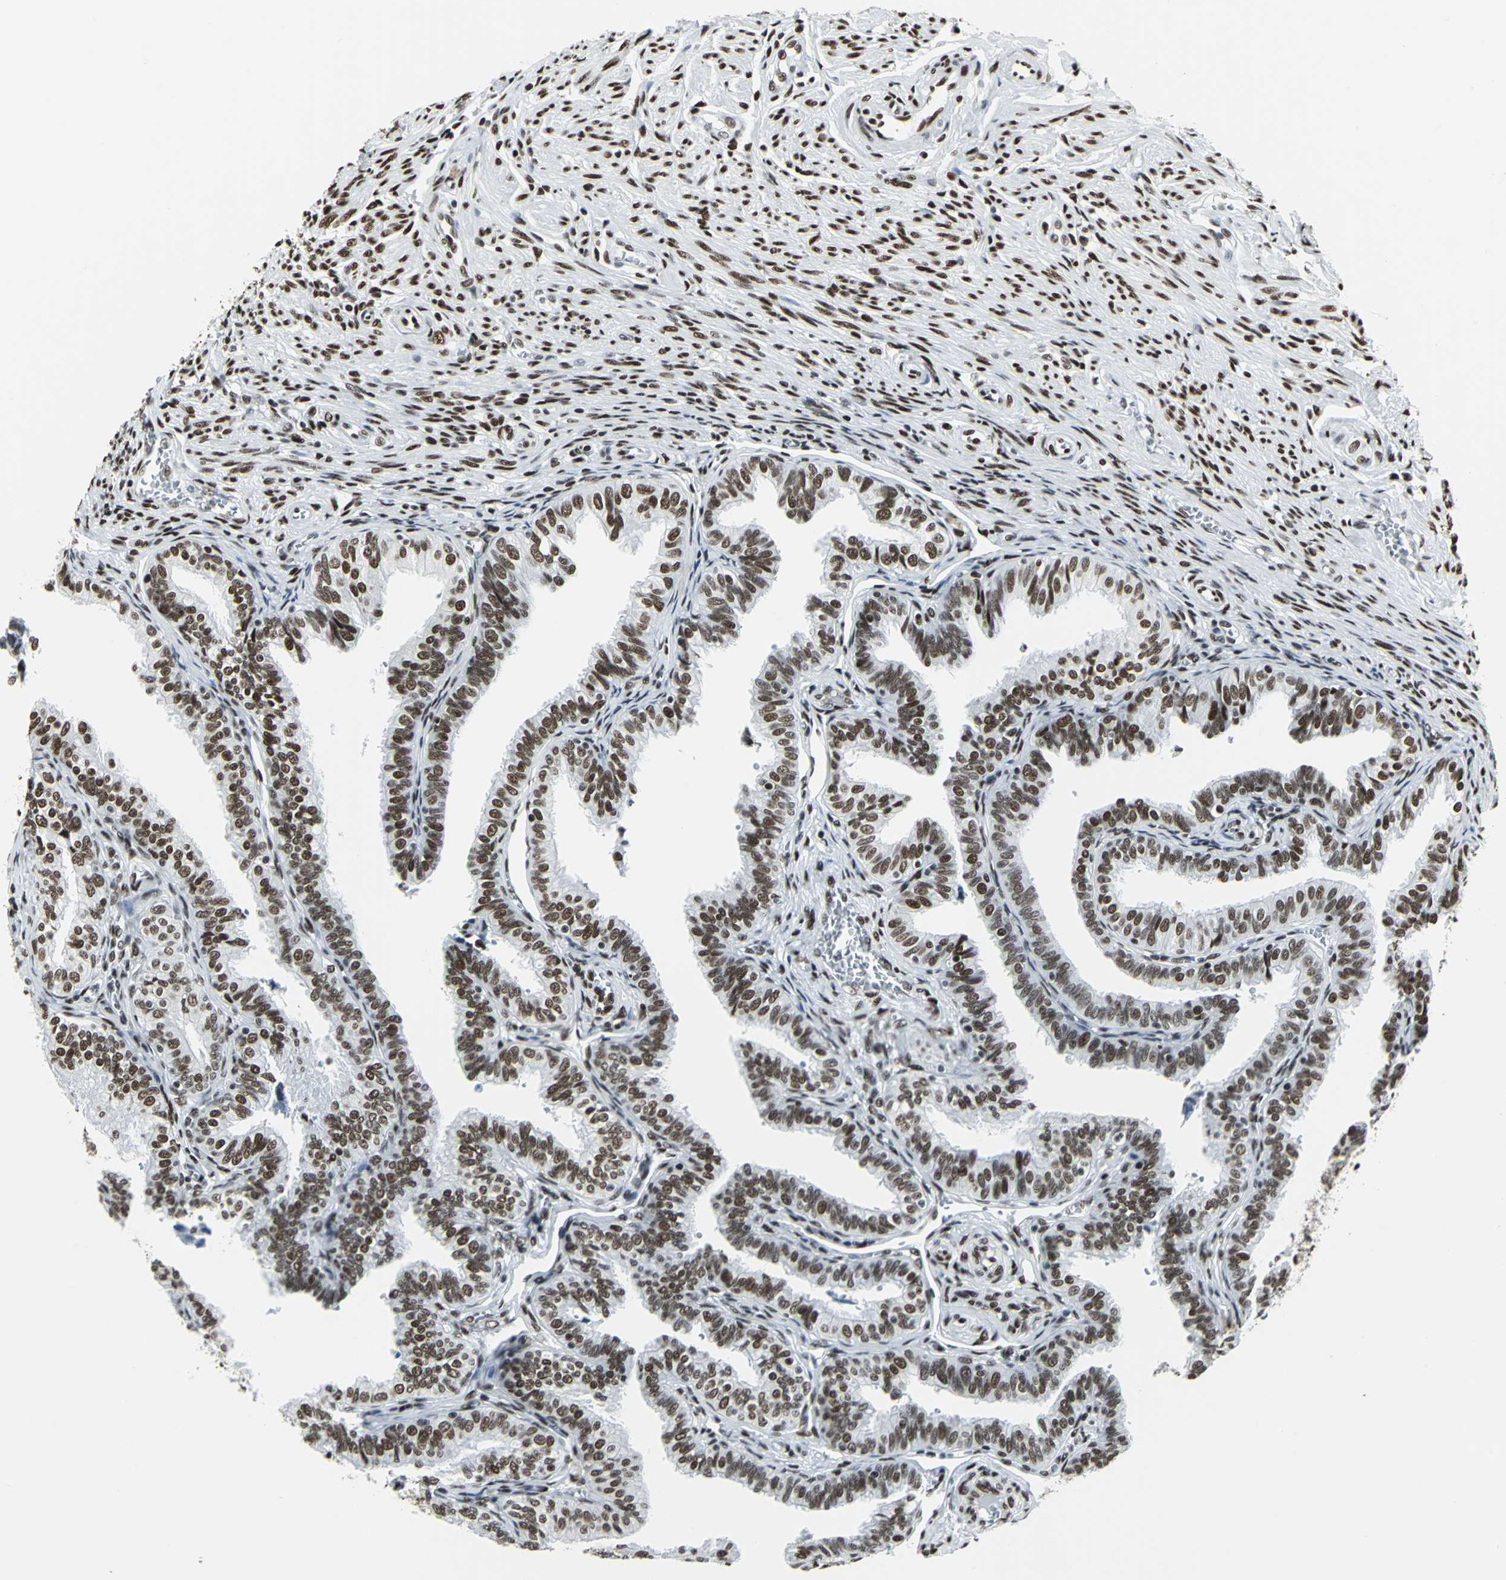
{"staining": {"intensity": "strong", "quantity": ">75%", "location": "nuclear"}, "tissue": "fallopian tube", "cell_type": "Glandular cells", "image_type": "normal", "snomed": [{"axis": "morphology", "description": "Normal tissue, NOS"}, {"axis": "topography", "description": "Fallopian tube"}], "caption": "Protein staining by immunohistochemistry (IHC) displays strong nuclear staining in about >75% of glandular cells in benign fallopian tube. (DAB (3,3'-diaminobenzidine) = brown stain, brightfield microscopy at high magnification).", "gene": "HDAC2", "patient": {"sex": "female", "age": 46}}